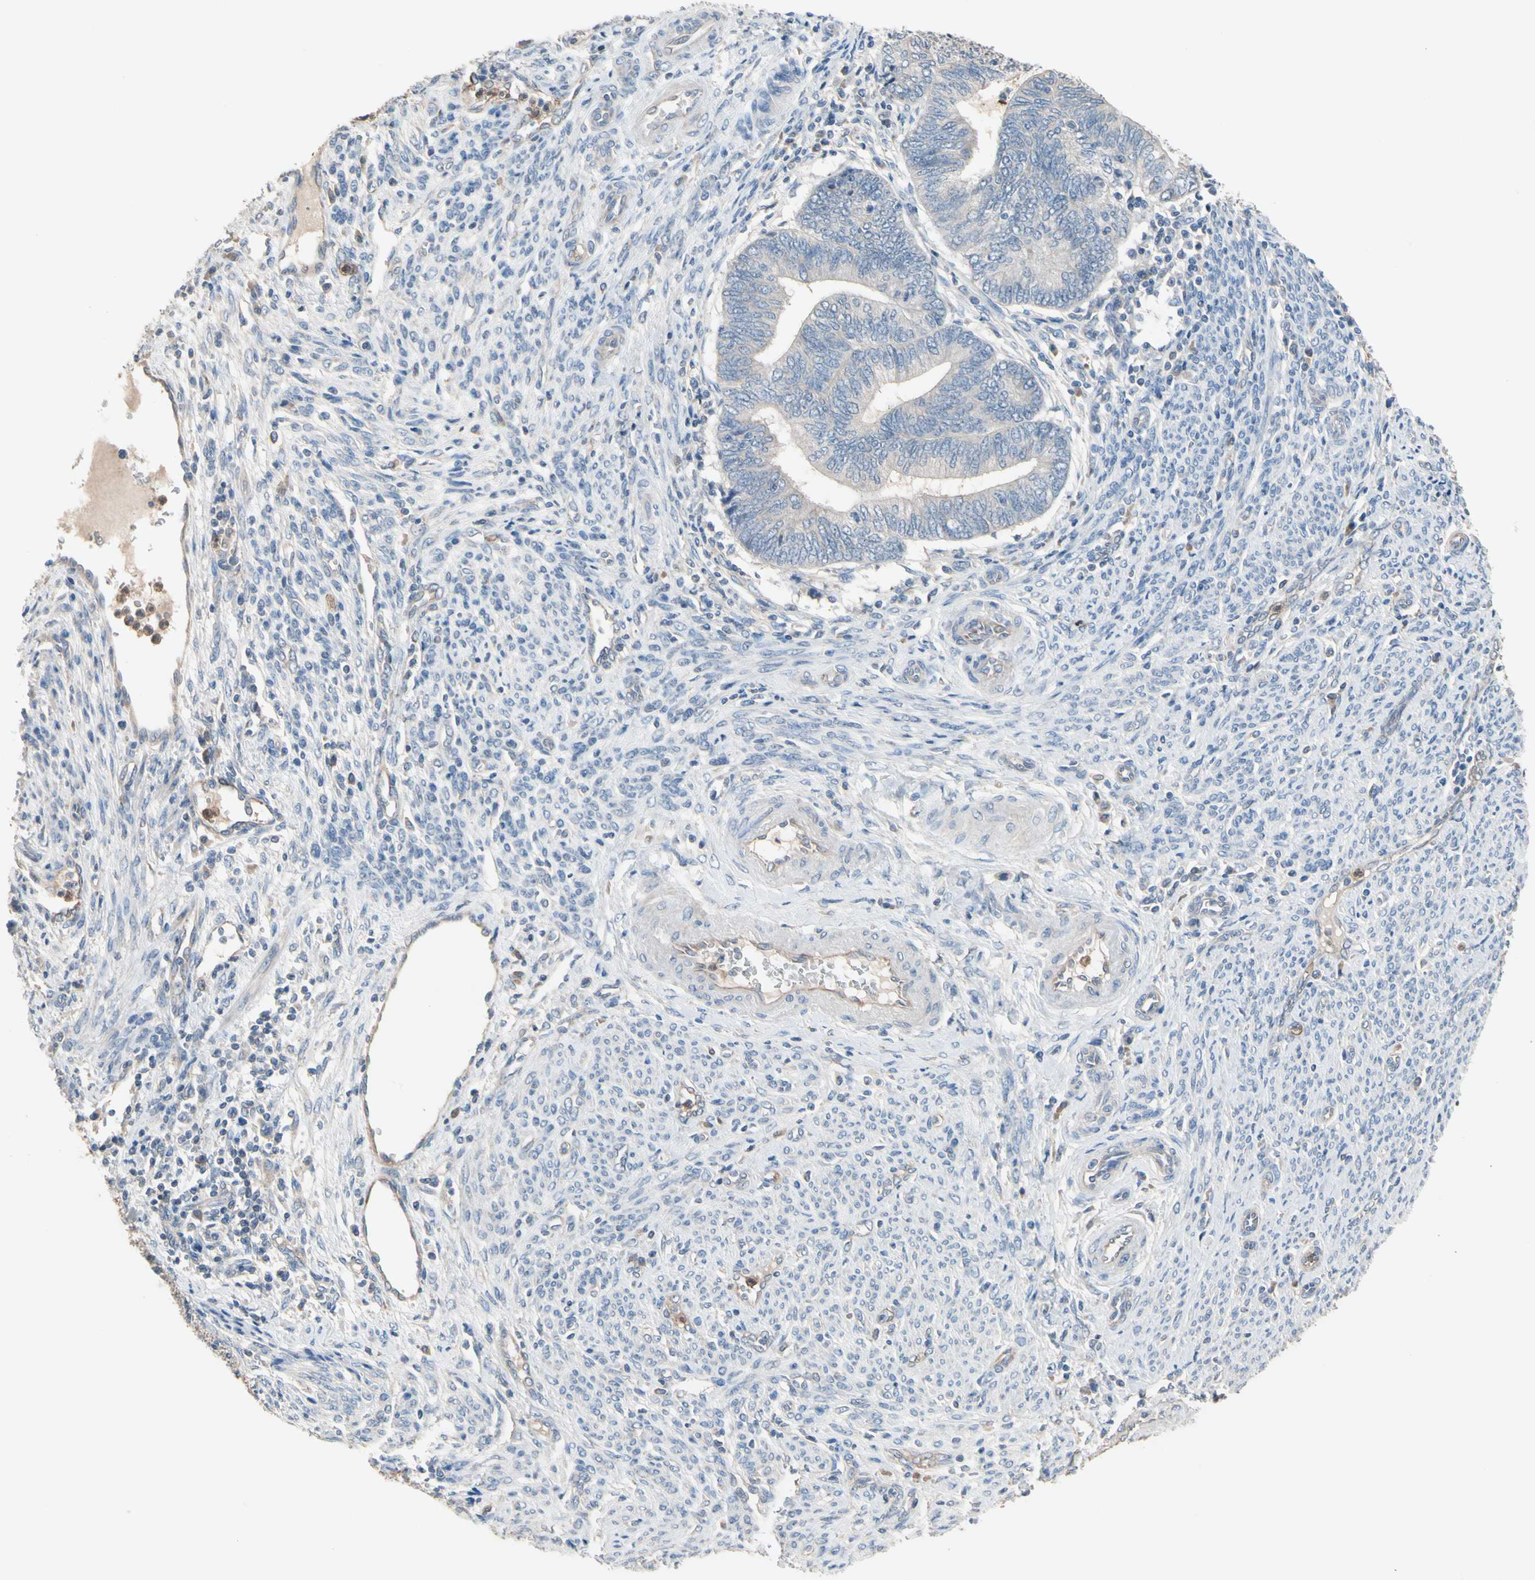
{"staining": {"intensity": "negative", "quantity": "none", "location": "none"}, "tissue": "endometrial cancer", "cell_type": "Tumor cells", "image_type": "cancer", "snomed": [{"axis": "morphology", "description": "Adenocarcinoma, NOS"}, {"axis": "topography", "description": "Uterus"}, {"axis": "topography", "description": "Endometrium"}], "caption": "Endometrial cancer was stained to show a protein in brown. There is no significant staining in tumor cells.", "gene": "BBOX1", "patient": {"sex": "female", "age": 70}}